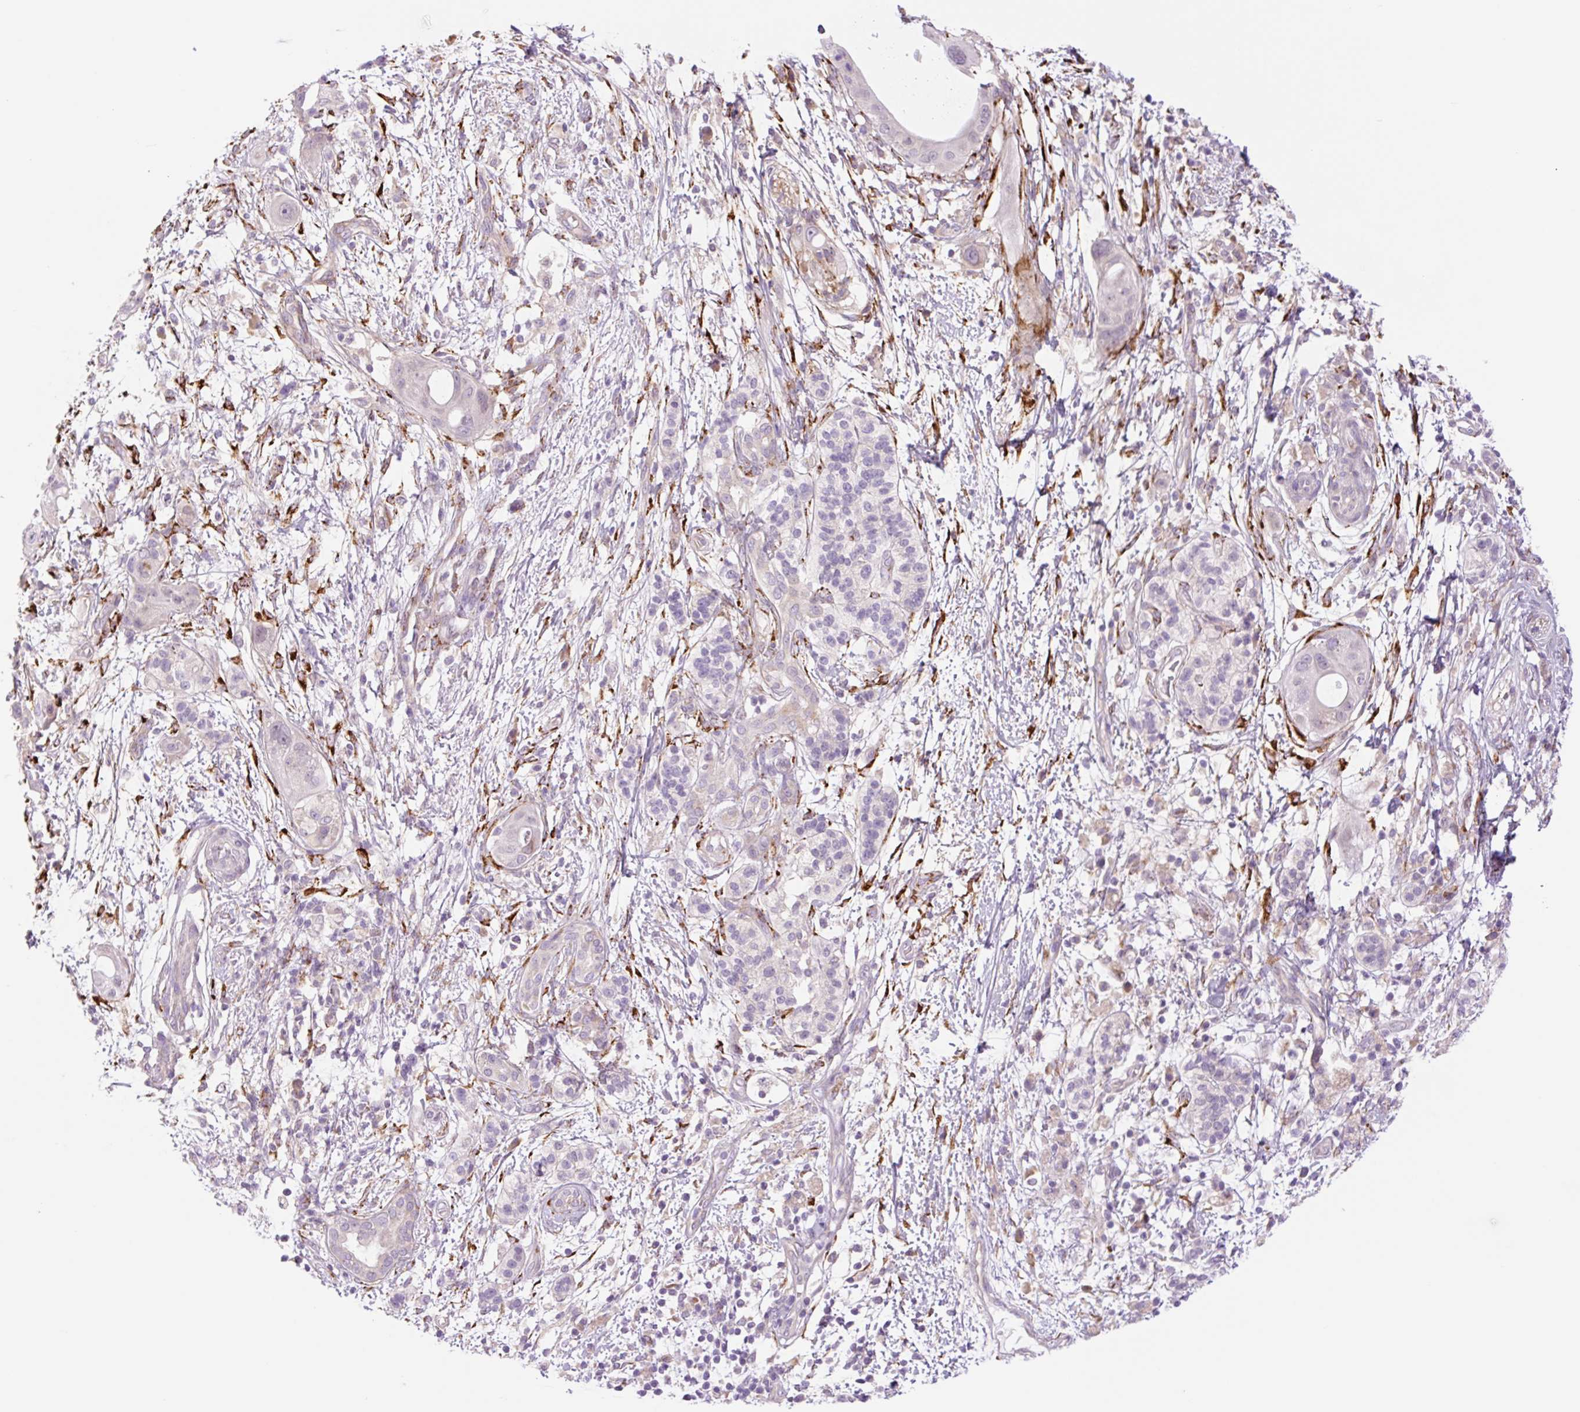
{"staining": {"intensity": "negative", "quantity": "none", "location": "none"}, "tissue": "pancreatic cancer", "cell_type": "Tumor cells", "image_type": "cancer", "snomed": [{"axis": "morphology", "description": "Adenocarcinoma, NOS"}, {"axis": "topography", "description": "Pancreas"}], "caption": "Tumor cells show no significant protein expression in pancreatic cancer.", "gene": "COL5A1", "patient": {"sex": "male", "age": 68}}